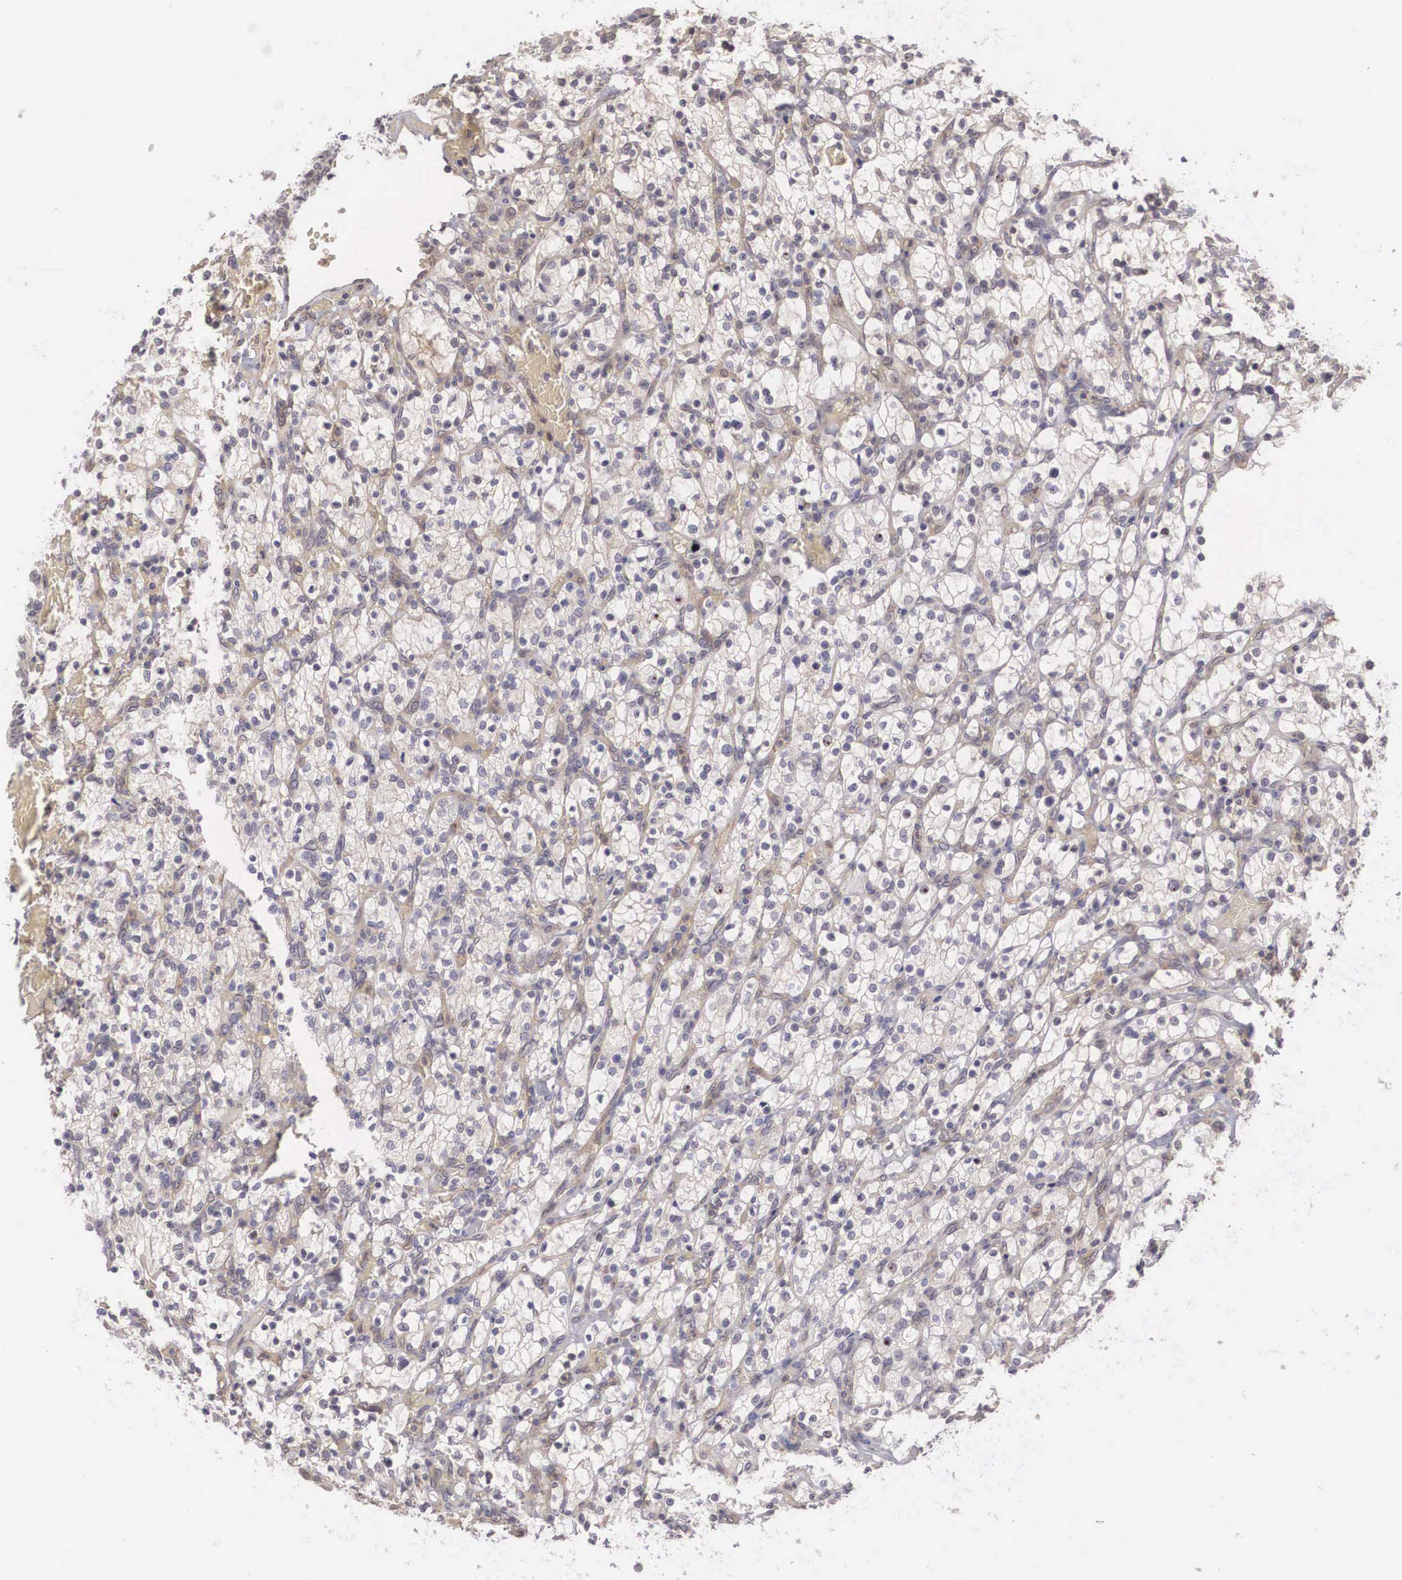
{"staining": {"intensity": "weak", "quantity": "25%-75%", "location": "cytoplasmic/membranous"}, "tissue": "renal cancer", "cell_type": "Tumor cells", "image_type": "cancer", "snomed": [{"axis": "morphology", "description": "Adenocarcinoma, NOS"}, {"axis": "topography", "description": "Kidney"}], "caption": "Immunohistochemistry (IHC) staining of renal cancer (adenocarcinoma), which exhibits low levels of weak cytoplasmic/membranous expression in about 25%-75% of tumor cells indicating weak cytoplasmic/membranous protein expression. The staining was performed using DAB (3,3'-diaminobenzidine) (brown) for protein detection and nuclei were counterstained in hematoxylin (blue).", "gene": "DNAJB7", "patient": {"sex": "female", "age": 83}}